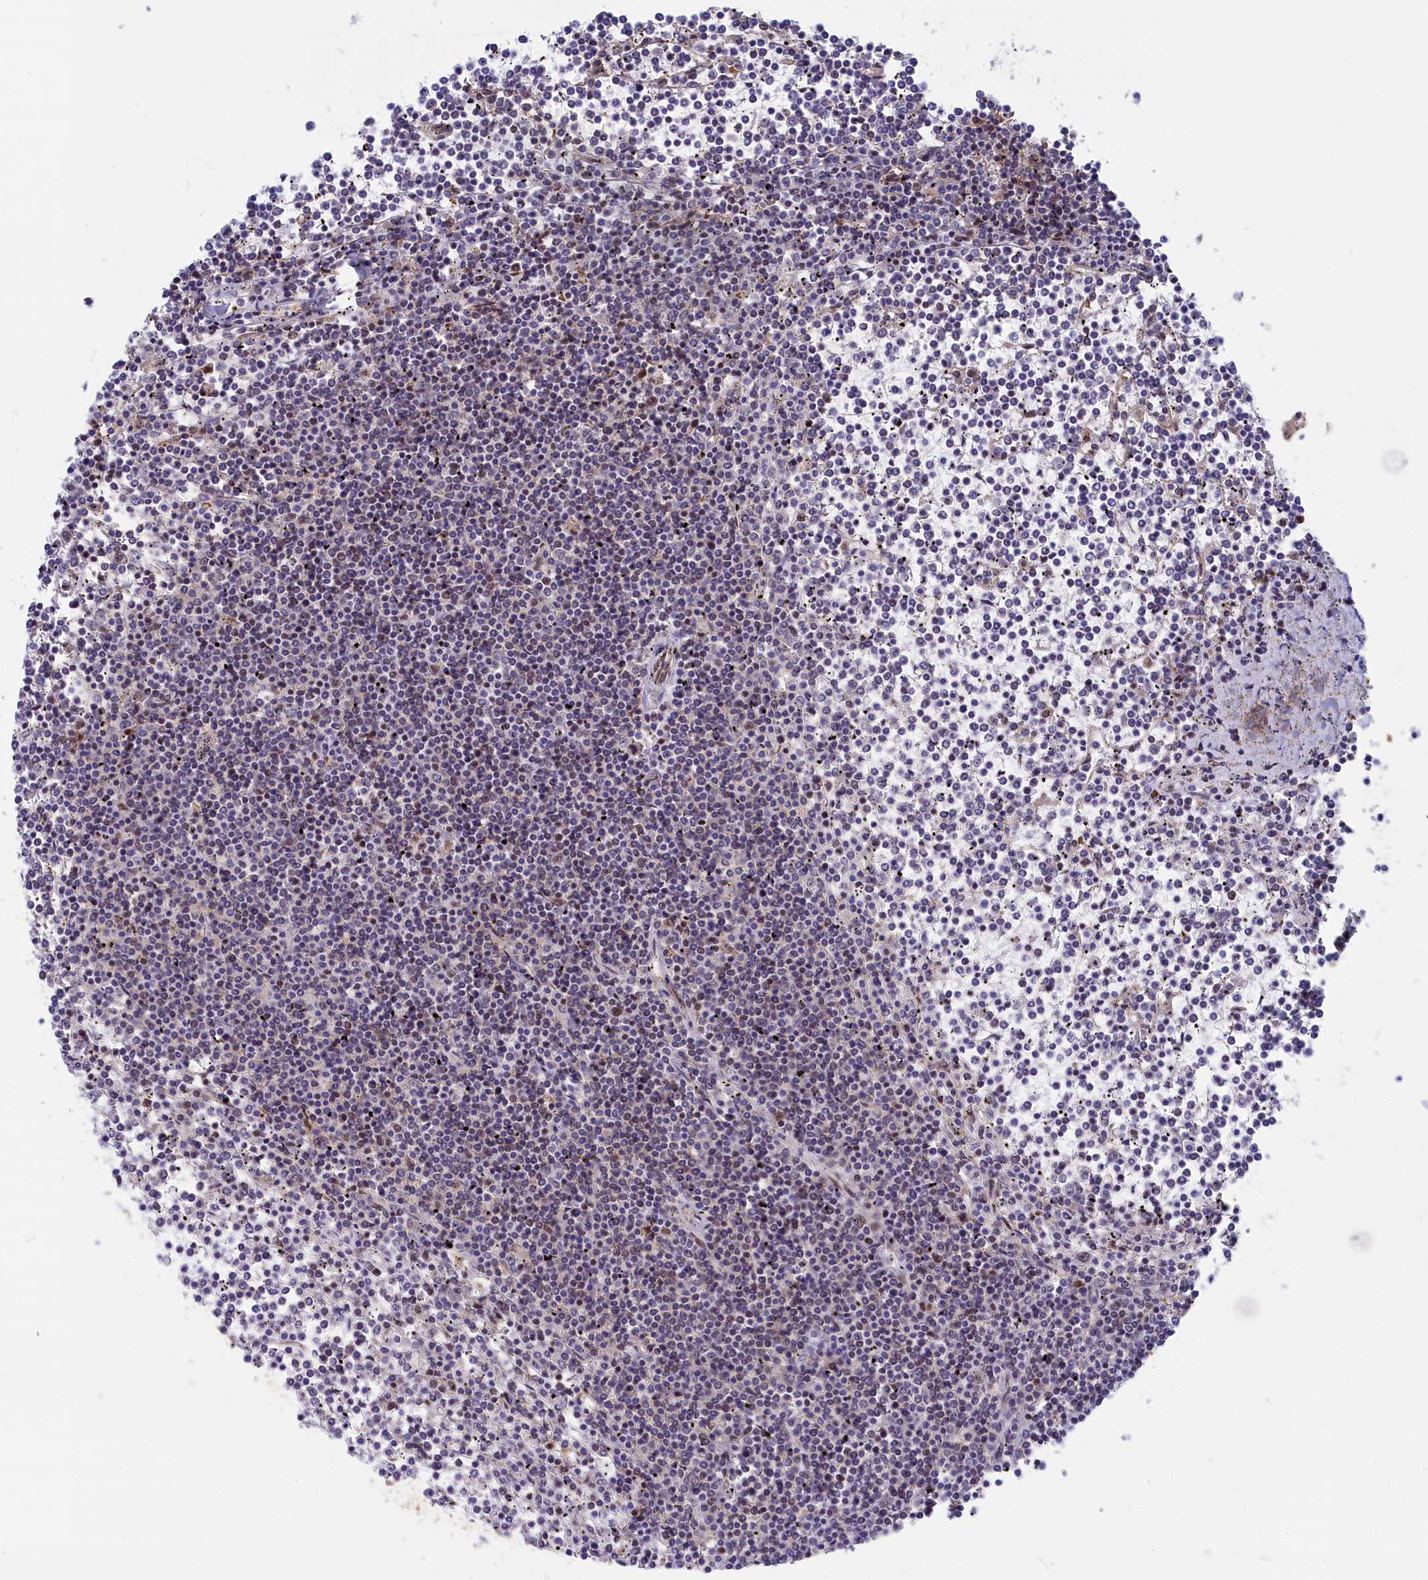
{"staining": {"intensity": "negative", "quantity": "none", "location": "none"}, "tissue": "lymphoma", "cell_type": "Tumor cells", "image_type": "cancer", "snomed": [{"axis": "morphology", "description": "Malignant lymphoma, non-Hodgkin's type, Low grade"}, {"axis": "topography", "description": "Spleen"}], "caption": "IHC histopathology image of human lymphoma stained for a protein (brown), which reveals no positivity in tumor cells.", "gene": "TAB1", "patient": {"sex": "female", "age": 19}}